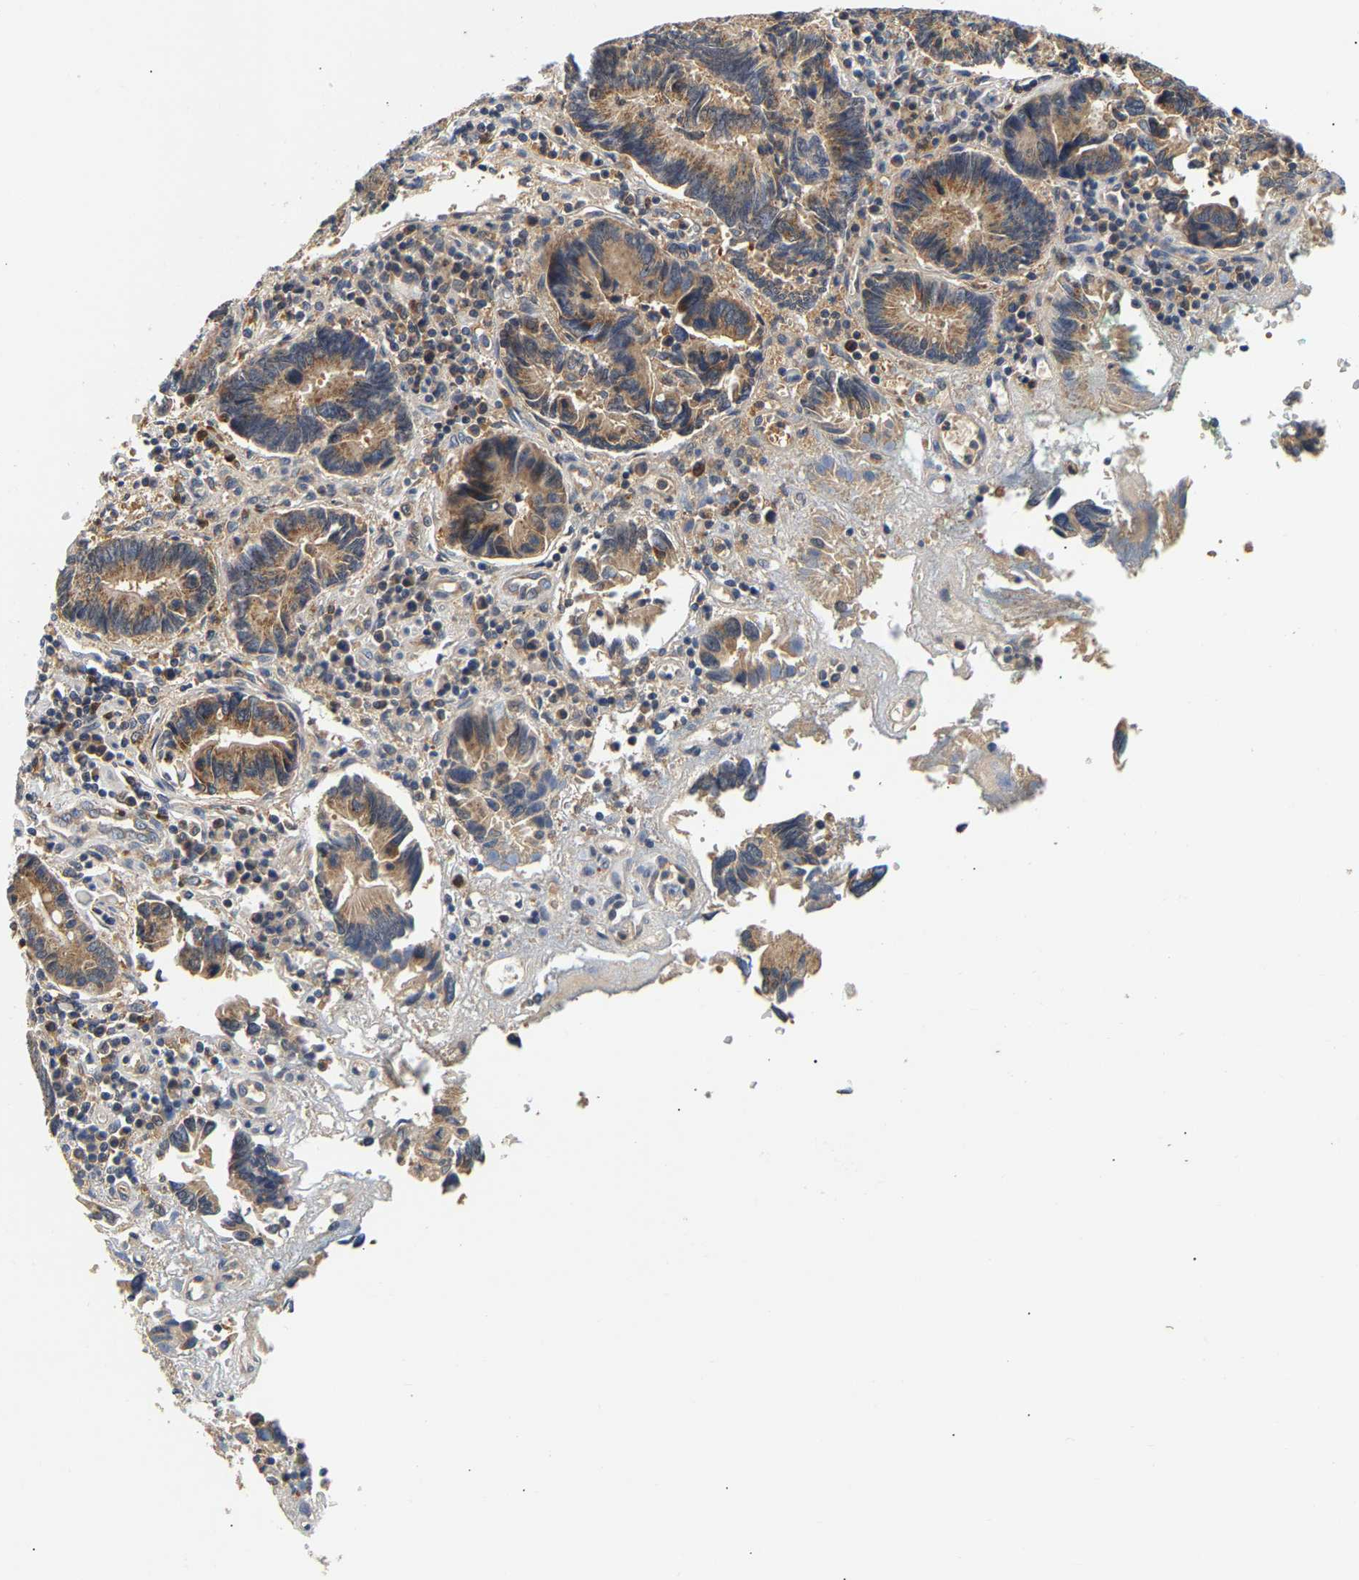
{"staining": {"intensity": "moderate", "quantity": ">75%", "location": "cytoplasmic/membranous"}, "tissue": "pancreatic cancer", "cell_type": "Tumor cells", "image_type": "cancer", "snomed": [{"axis": "morphology", "description": "Adenocarcinoma, NOS"}, {"axis": "topography", "description": "Pancreas"}], "caption": "Adenocarcinoma (pancreatic) stained for a protein (brown) displays moderate cytoplasmic/membranous positive expression in about >75% of tumor cells.", "gene": "PPID", "patient": {"sex": "female", "age": 70}}